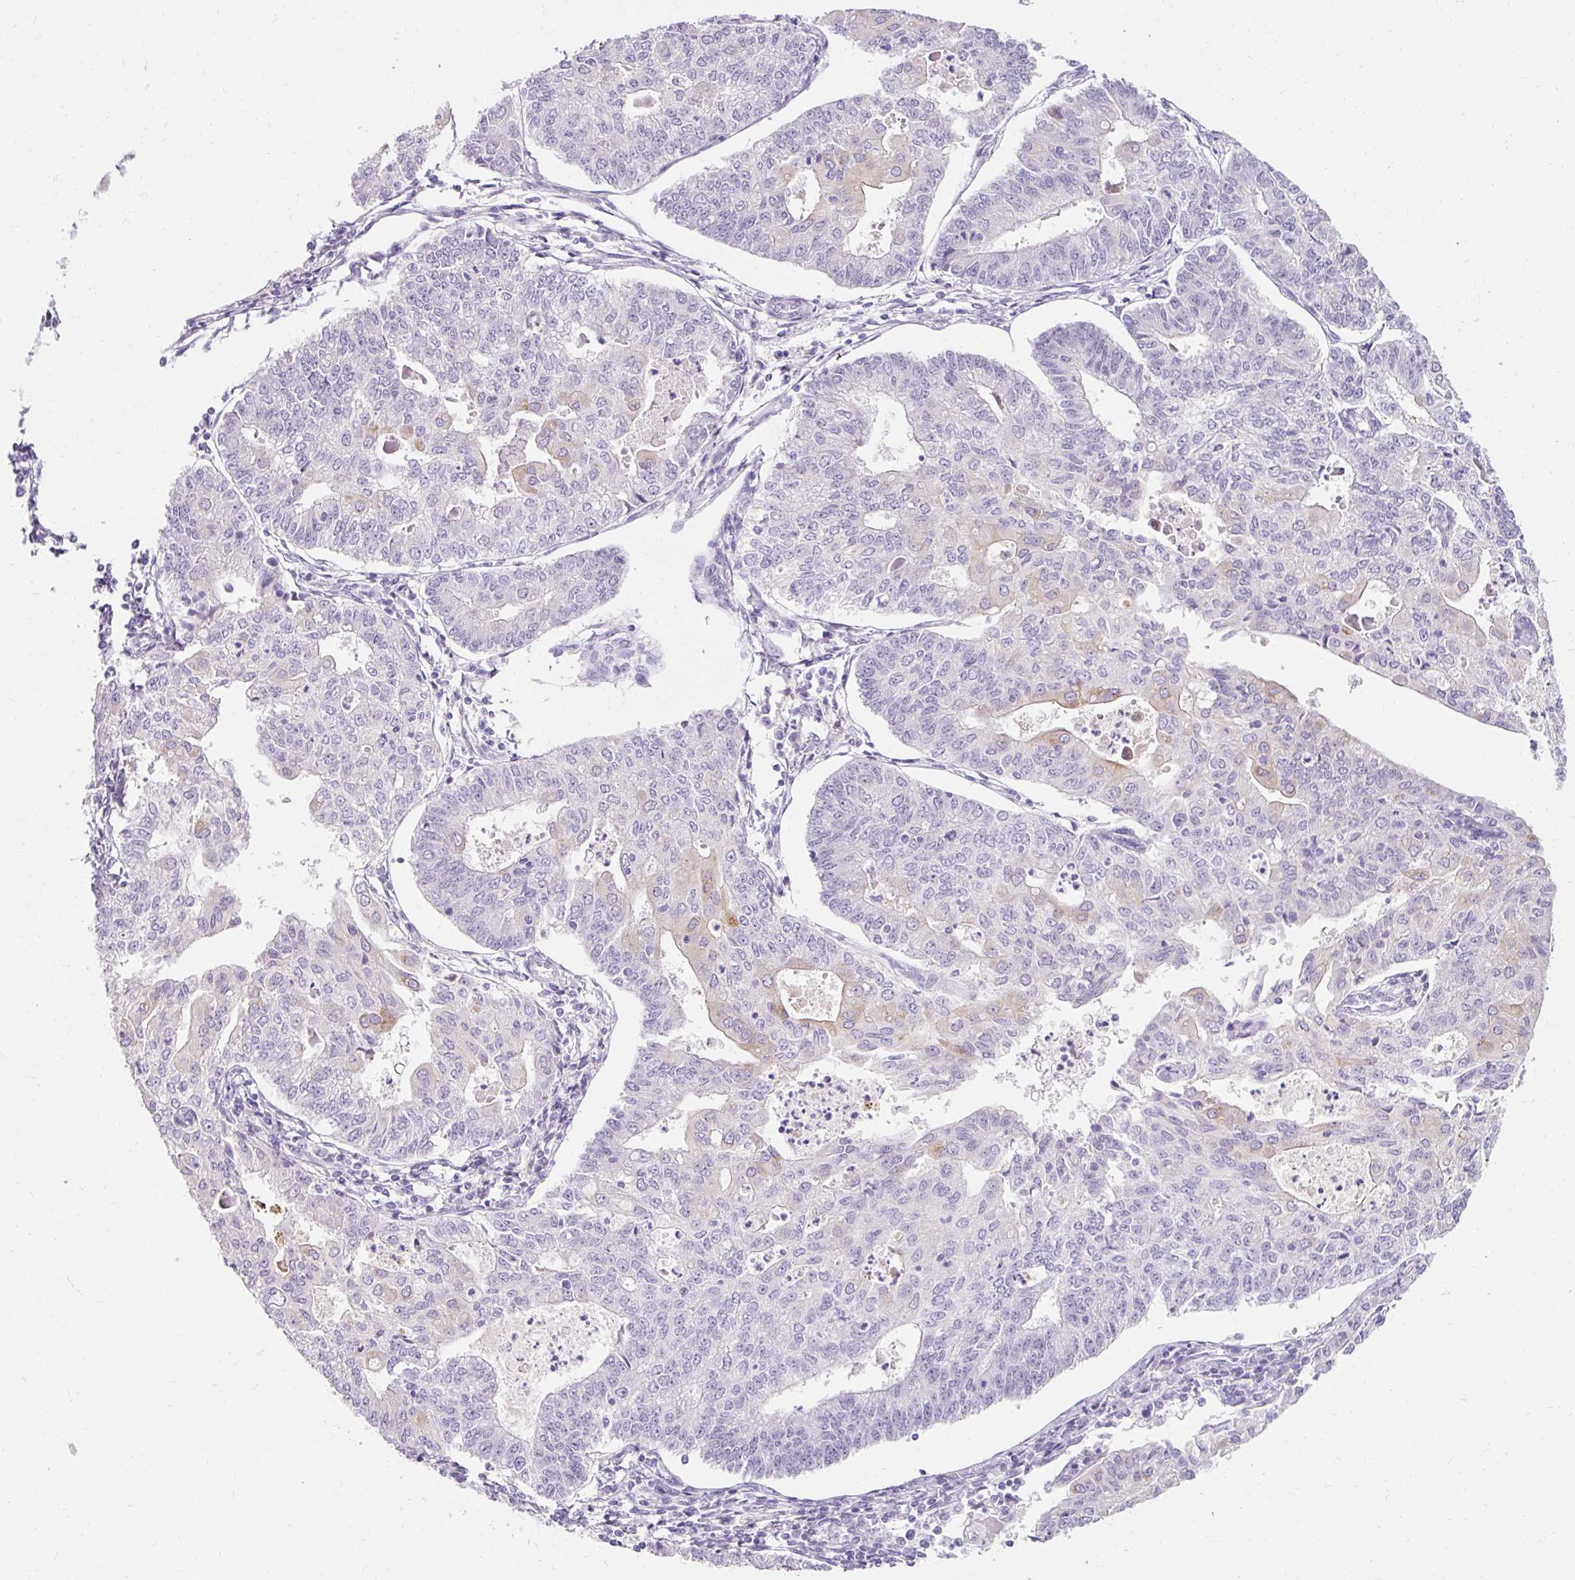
{"staining": {"intensity": "weak", "quantity": "<25%", "location": "cytoplasmic/membranous"}, "tissue": "endometrial cancer", "cell_type": "Tumor cells", "image_type": "cancer", "snomed": [{"axis": "morphology", "description": "Adenocarcinoma, NOS"}, {"axis": "topography", "description": "Endometrium"}], "caption": "Endometrial adenocarcinoma was stained to show a protein in brown. There is no significant positivity in tumor cells.", "gene": "TMEM213", "patient": {"sex": "female", "age": 56}}